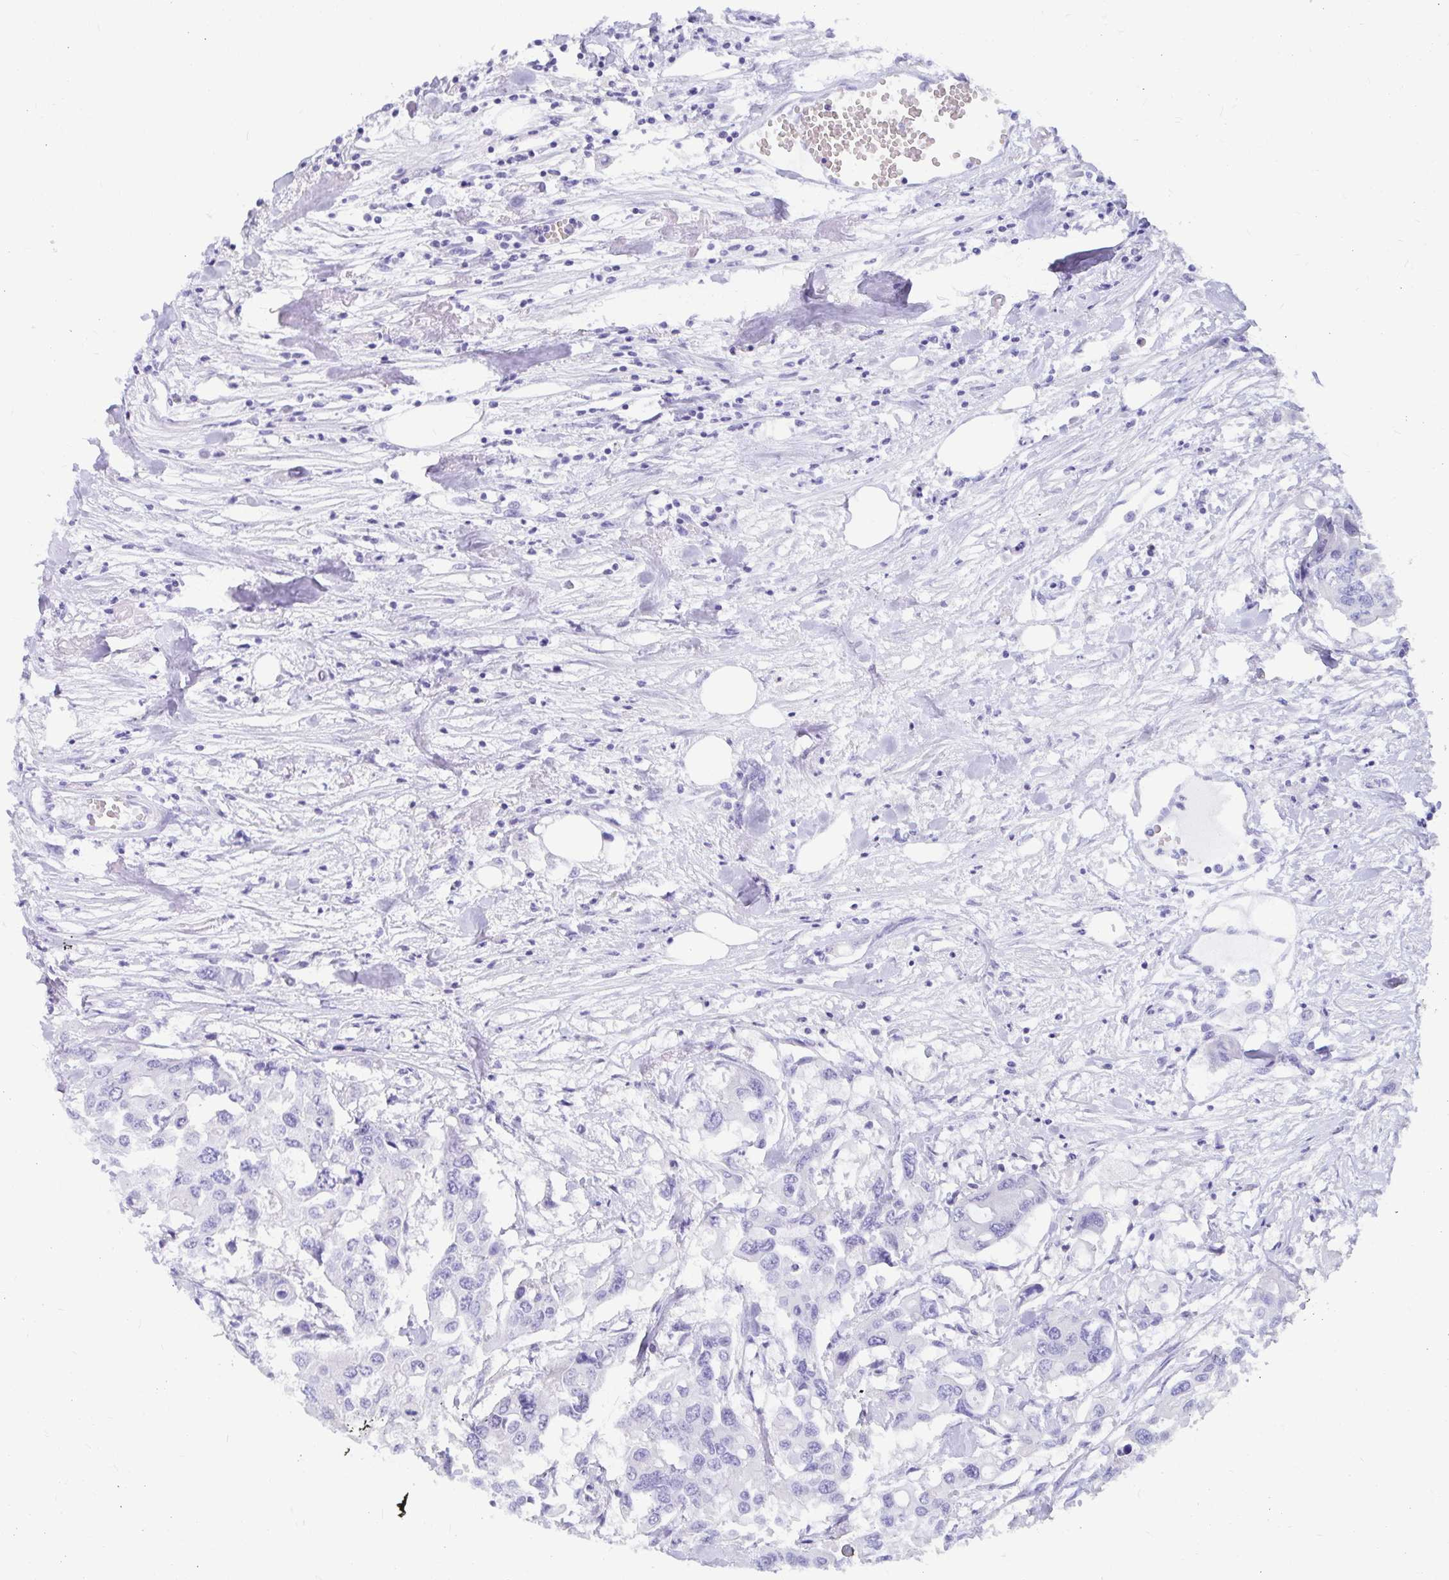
{"staining": {"intensity": "negative", "quantity": "none", "location": "none"}, "tissue": "colorectal cancer", "cell_type": "Tumor cells", "image_type": "cancer", "snomed": [{"axis": "morphology", "description": "Adenocarcinoma, NOS"}, {"axis": "topography", "description": "Colon"}], "caption": "This is an immunohistochemistry micrograph of human colorectal adenocarcinoma. There is no positivity in tumor cells.", "gene": "ZPBP2", "patient": {"sex": "male", "age": 77}}